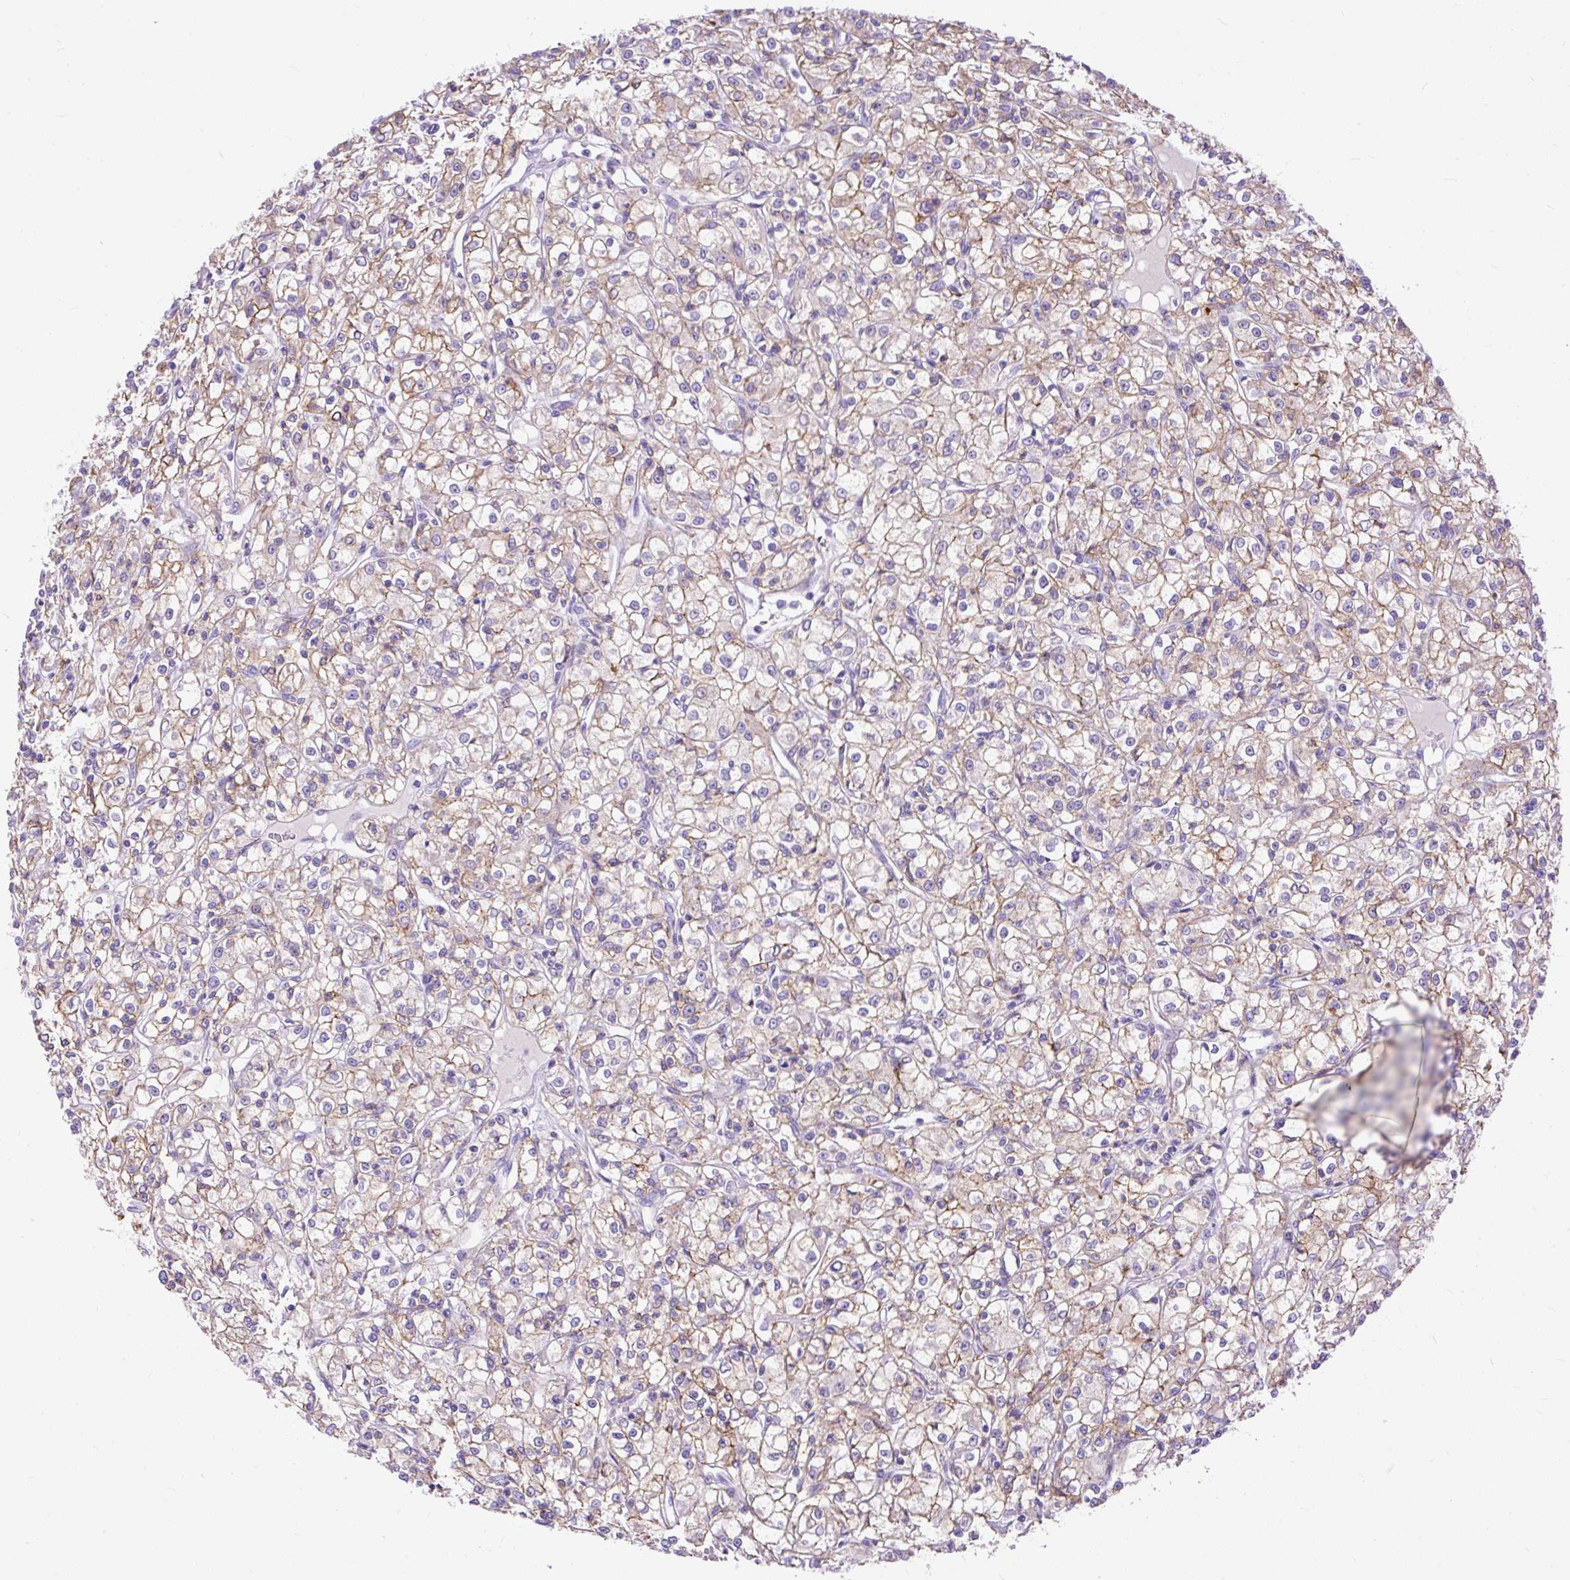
{"staining": {"intensity": "moderate", "quantity": "25%-75%", "location": "cytoplasmic/membranous"}, "tissue": "renal cancer", "cell_type": "Tumor cells", "image_type": "cancer", "snomed": [{"axis": "morphology", "description": "Adenocarcinoma, NOS"}, {"axis": "topography", "description": "Kidney"}], "caption": "Renal adenocarcinoma tissue displays moderate cytoplasmic/membranous expression in about 25%-75% of tumor cells (Brightfield microscopy of DAB IHC at high magnification).", "gene": "ZNF256", "patient": {"sex": "female", "age": 59}}